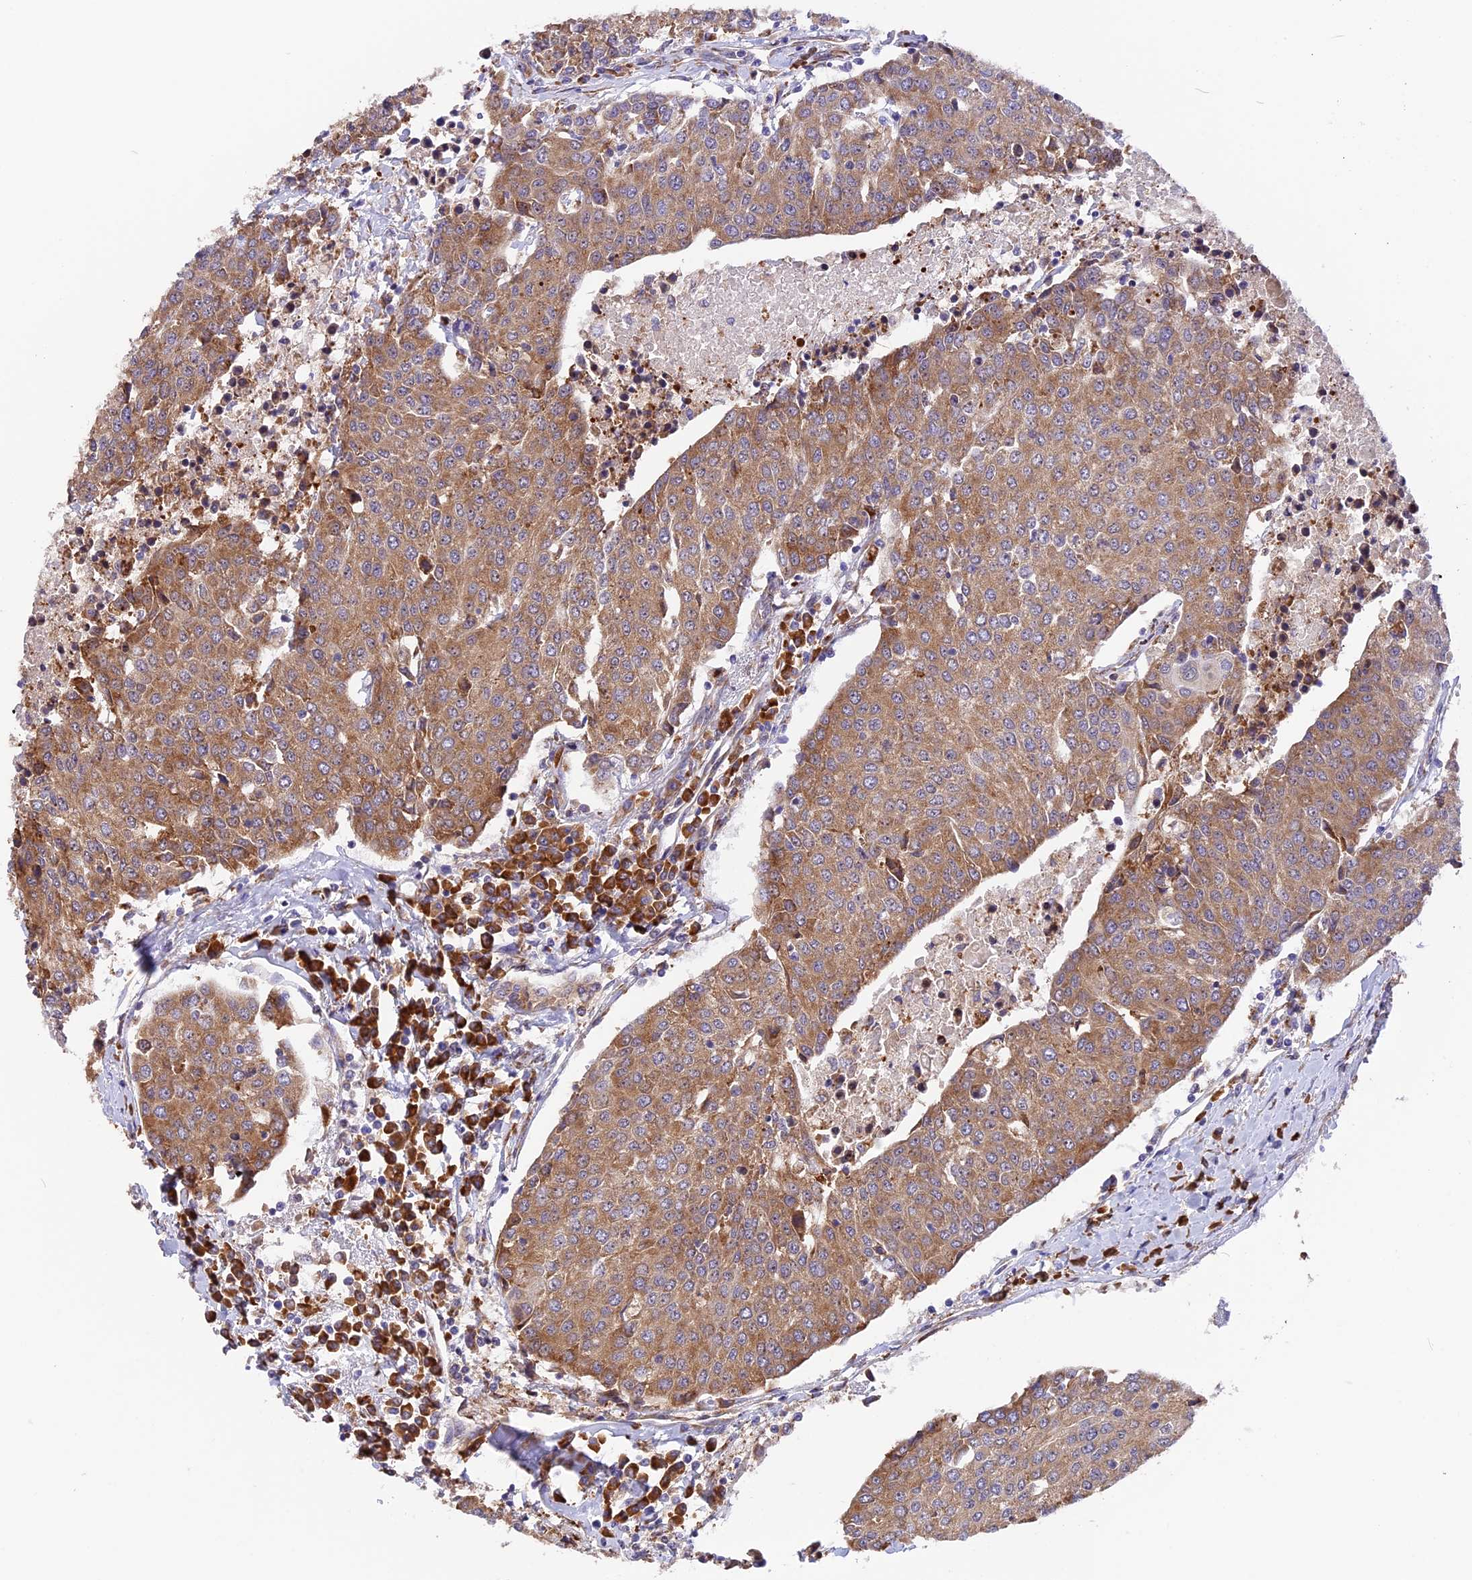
{"staining": {"intensity": "moderate", "quantity": ">75%", "location": "cytoplasmic/membranous"}, "tissue": "urothelial cancer", "cell_type": "Tumor cells", "image_type": "cancer", "snomed": [{"axis": "morphology", "description": "Urothelial carcinoma, High grade"}, {"axis": "topography", "description": "Urinary bladder"}], "caption": "Immunohistochemical staining of urothelial cancer demonstrates moderate cytoplasmic/membranous protein staining in approximately >75% of tumor cells.", "gene": "GNPTAB", "patient": {"sex": "female", "age": 85}}